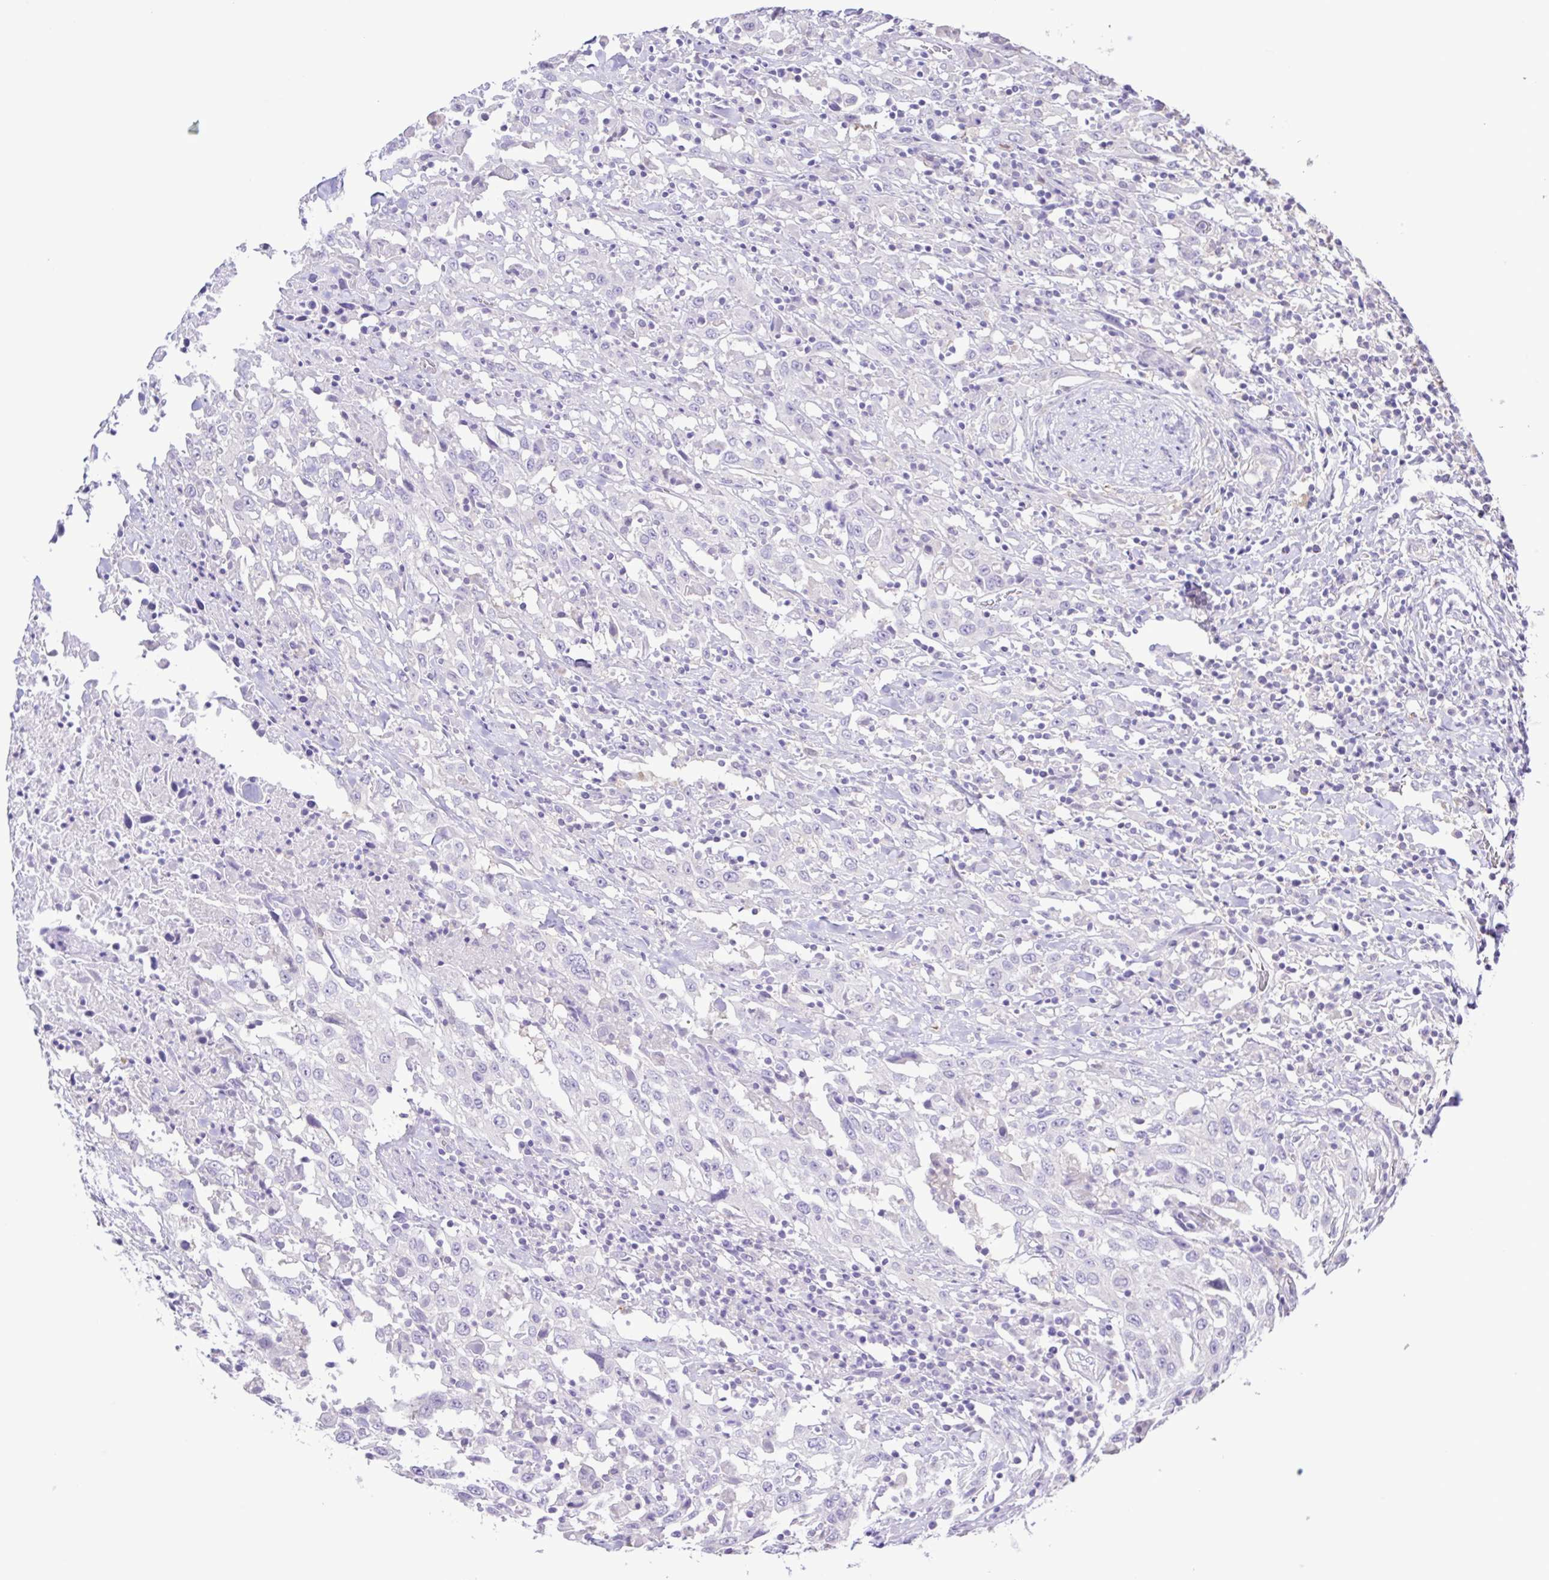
{"staining": {"intensity": "negative", "quantity": "none", "location": "none"}, "tissue": "urothelial cancer", "cell_type": "Tumor cells", "image_type": "cancer", "snomed": [{"axis": "morphology", "description": "Urothelial carcinoma, High grade"}, {"axis": "topography", "description": "Urinary bladder"}], "caption": "The IHC micrograph has no significant expression in tumor cells of urothelial cancer tissue. (DAB (3,3'-diaminobenzidine) immunohistochemistry visualized using brightfield microscopy, high magnification).", "gene": "CYP17A1", "patient": {"sex": "male", "age": 61}}